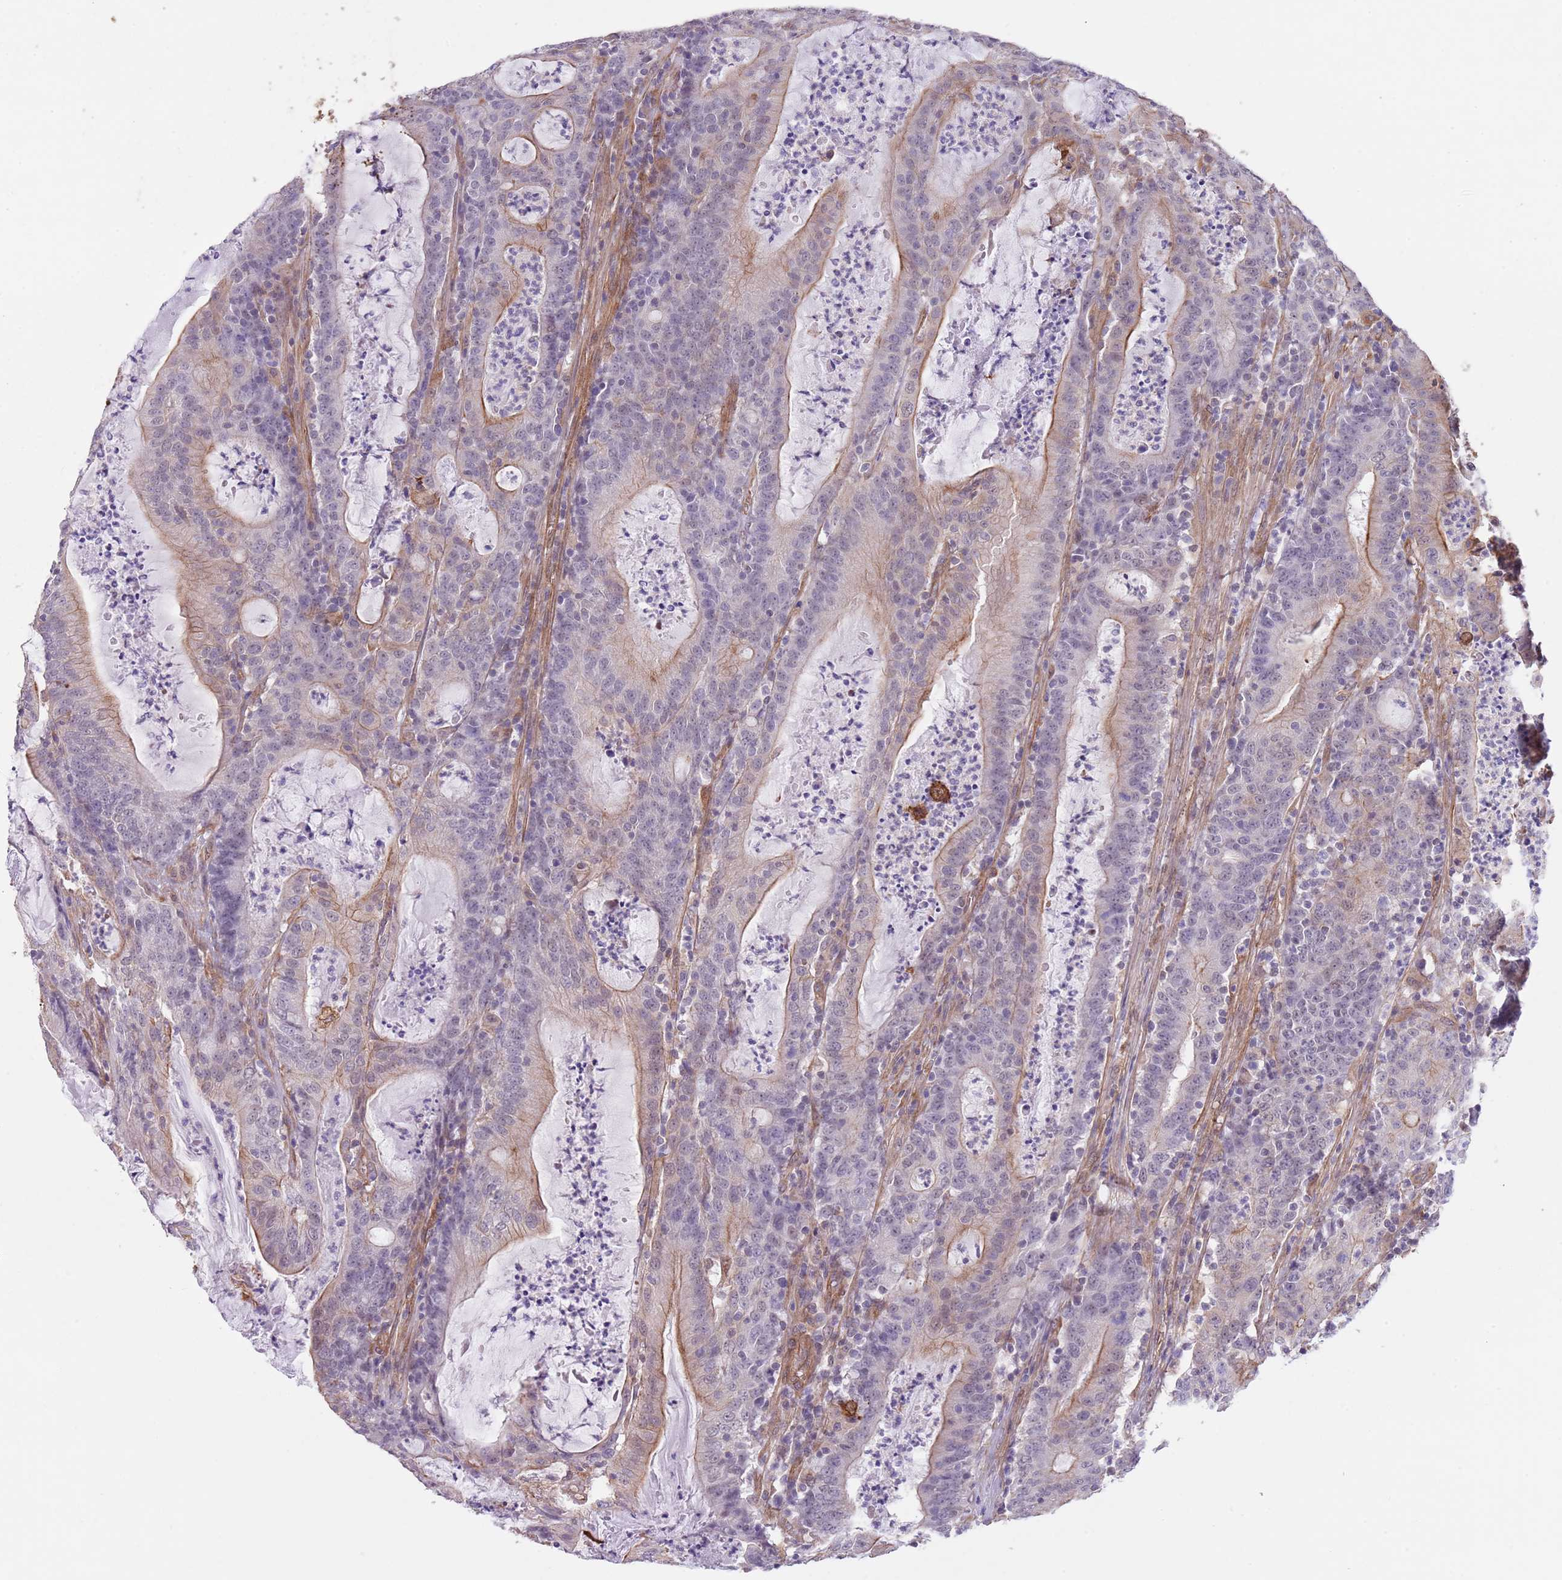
{"staining": {"intensity": "moderate", "quantity": "25%-75%", "location": "cytoplasmic/membranous"}, "tissue": "colorectal cancer", "cell_type": "Tumor cells", "image_type": "cancer", "snomed": [{"axis": "morphology", "description": "Adenocarcinoma, NOS"}, {"axis": "topography", "description": "Colon"}], "caption": "Colorectal cancer (adenocarcinoma) stained for a protein displays moderate cytoplasmic/membranous positivity in tumor cells.", "gene": "CREBZF", "patient": {"sex": "male", "age": 83}}